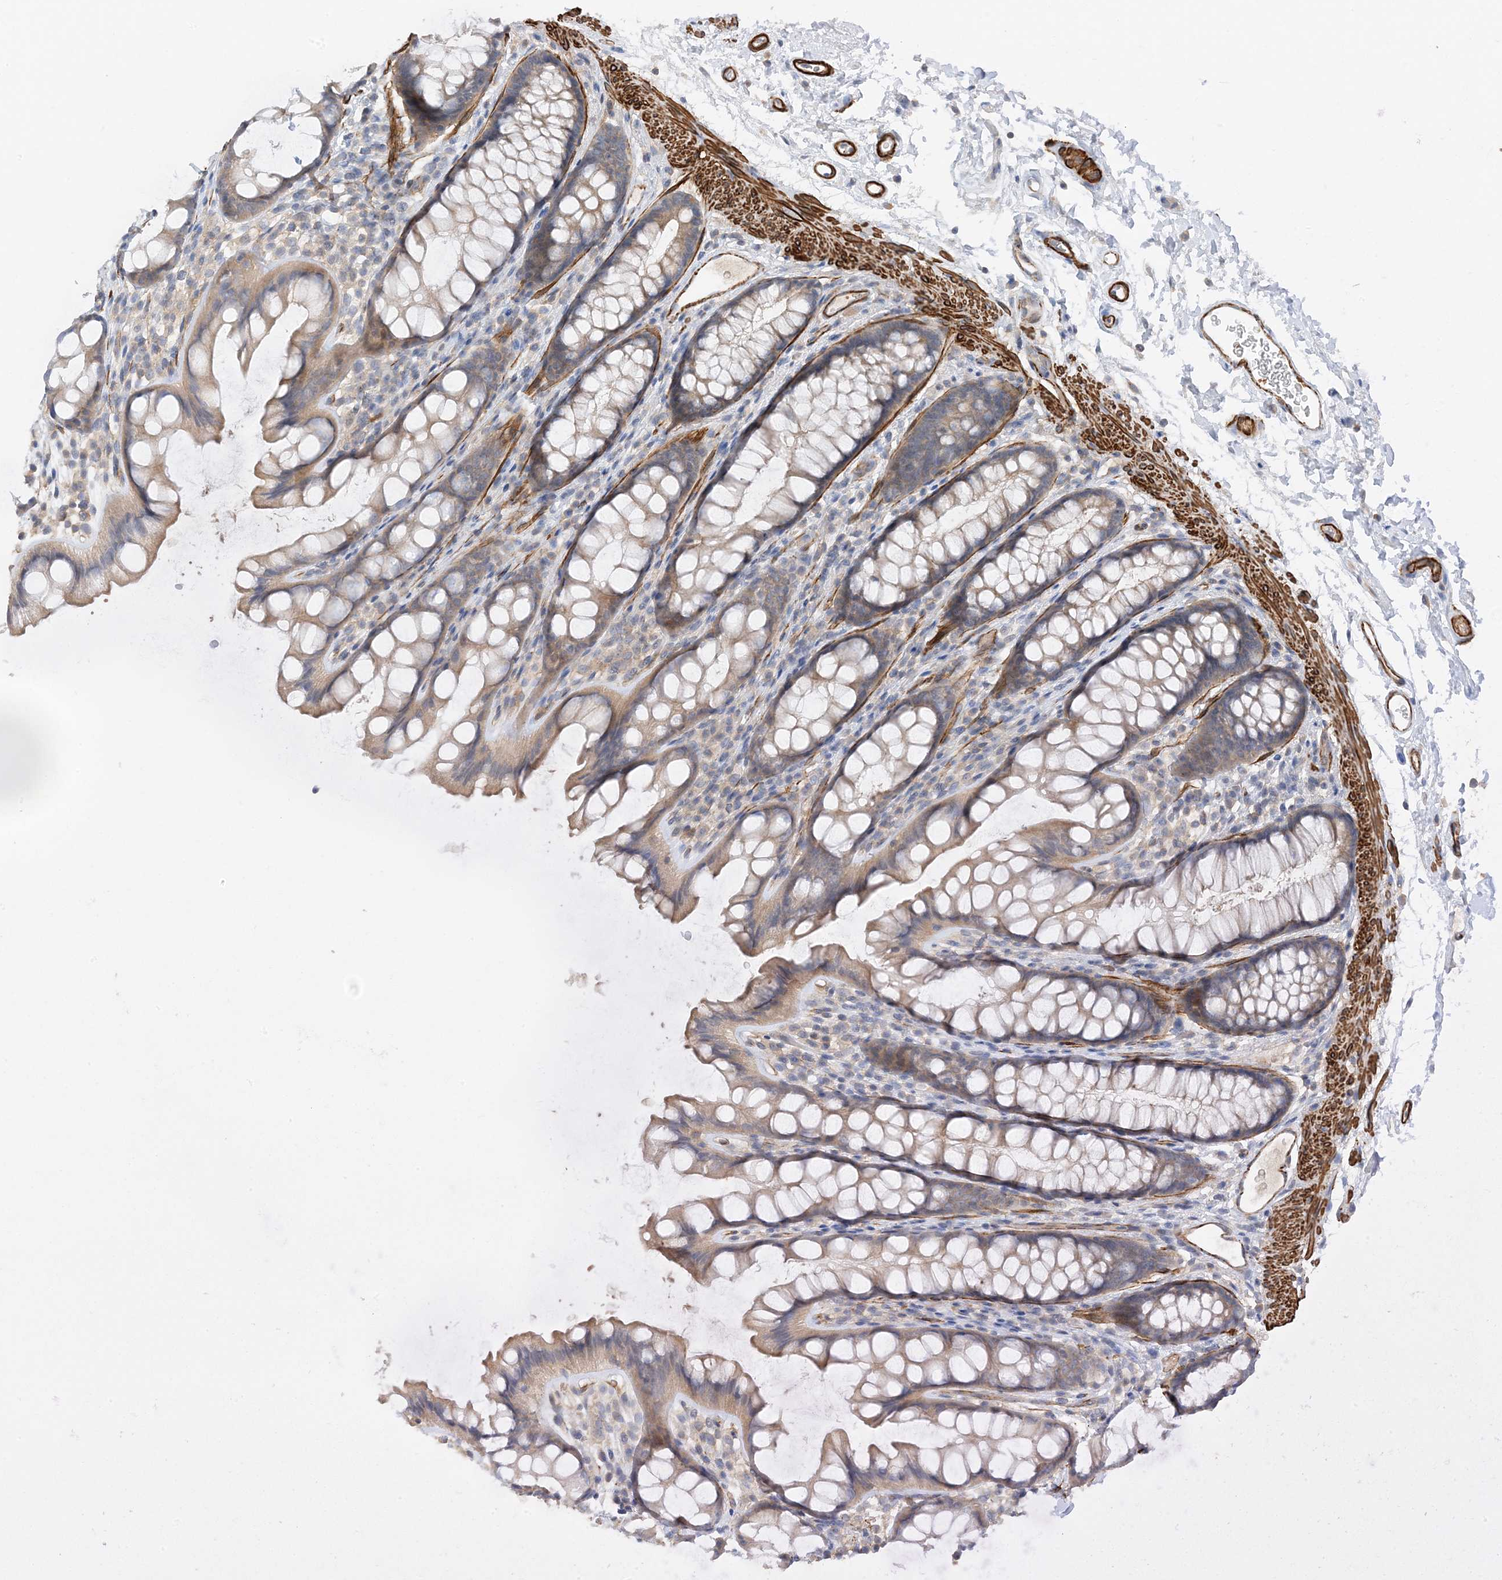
{"staining": {"intensity": "moderate", "quantity": "25%-75%", "location": "cytoplasmic/membranous"}, "tissue": "rectum", "cell_type": "Glandular cells", "image_type": "normal", "snomed": [{"axis": "morphology", "description": "Normal tissue, NOS"}, {"axis": "topography", "description": "Rectum"}], "caption": "A brown stain shows moderate cytoplasmic/membranous staining of a protein in glandular cells of unremarkable rectum. Using DAB (brown) and hematoxylin (blue) stains, captured at high magnification using brightfield microscopy.", "gene": "KIFBP", "patient": {"sex": "female", "age": 65}}